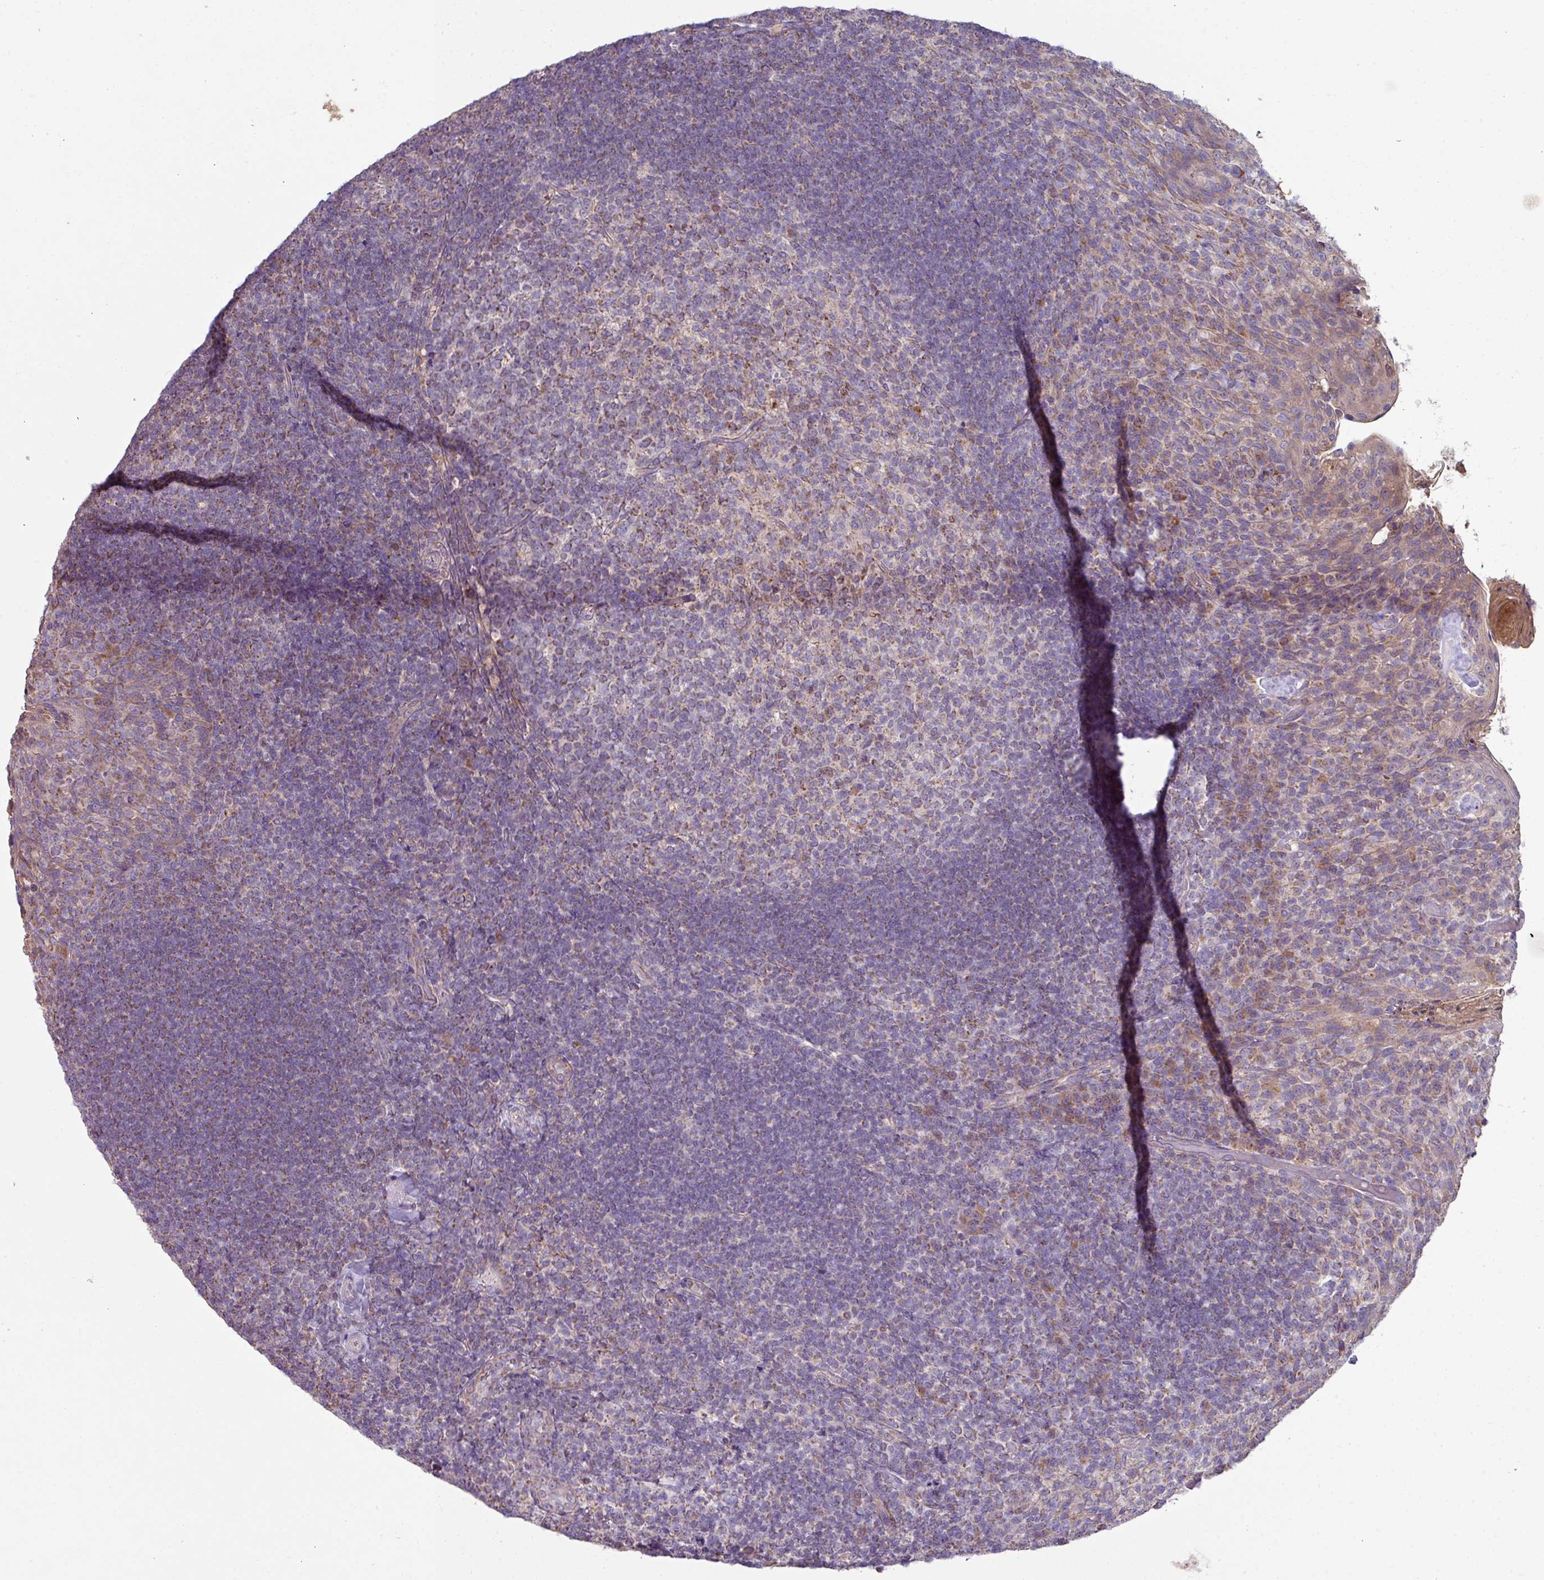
{"staining": {"intensity": "weak", "quantity": "25%-75%", "location": "cytoplasmic/membranous"}, "tissue": "tonsil", "cell_type": "Germinal center cells", "image_type": "normal", "snomed": [{"axis": "morphology", "description": "Normal tissue, NOS"}, {"axis": "topography", "description": "Tonsil"}], "caption": "A brown stain labels weak cytoplasmic/membranous positivity of a protein in germinal center cells of normal human tonsil.", "gene": "LRRC9", "patient": {"sex": "female", "age": 10}}